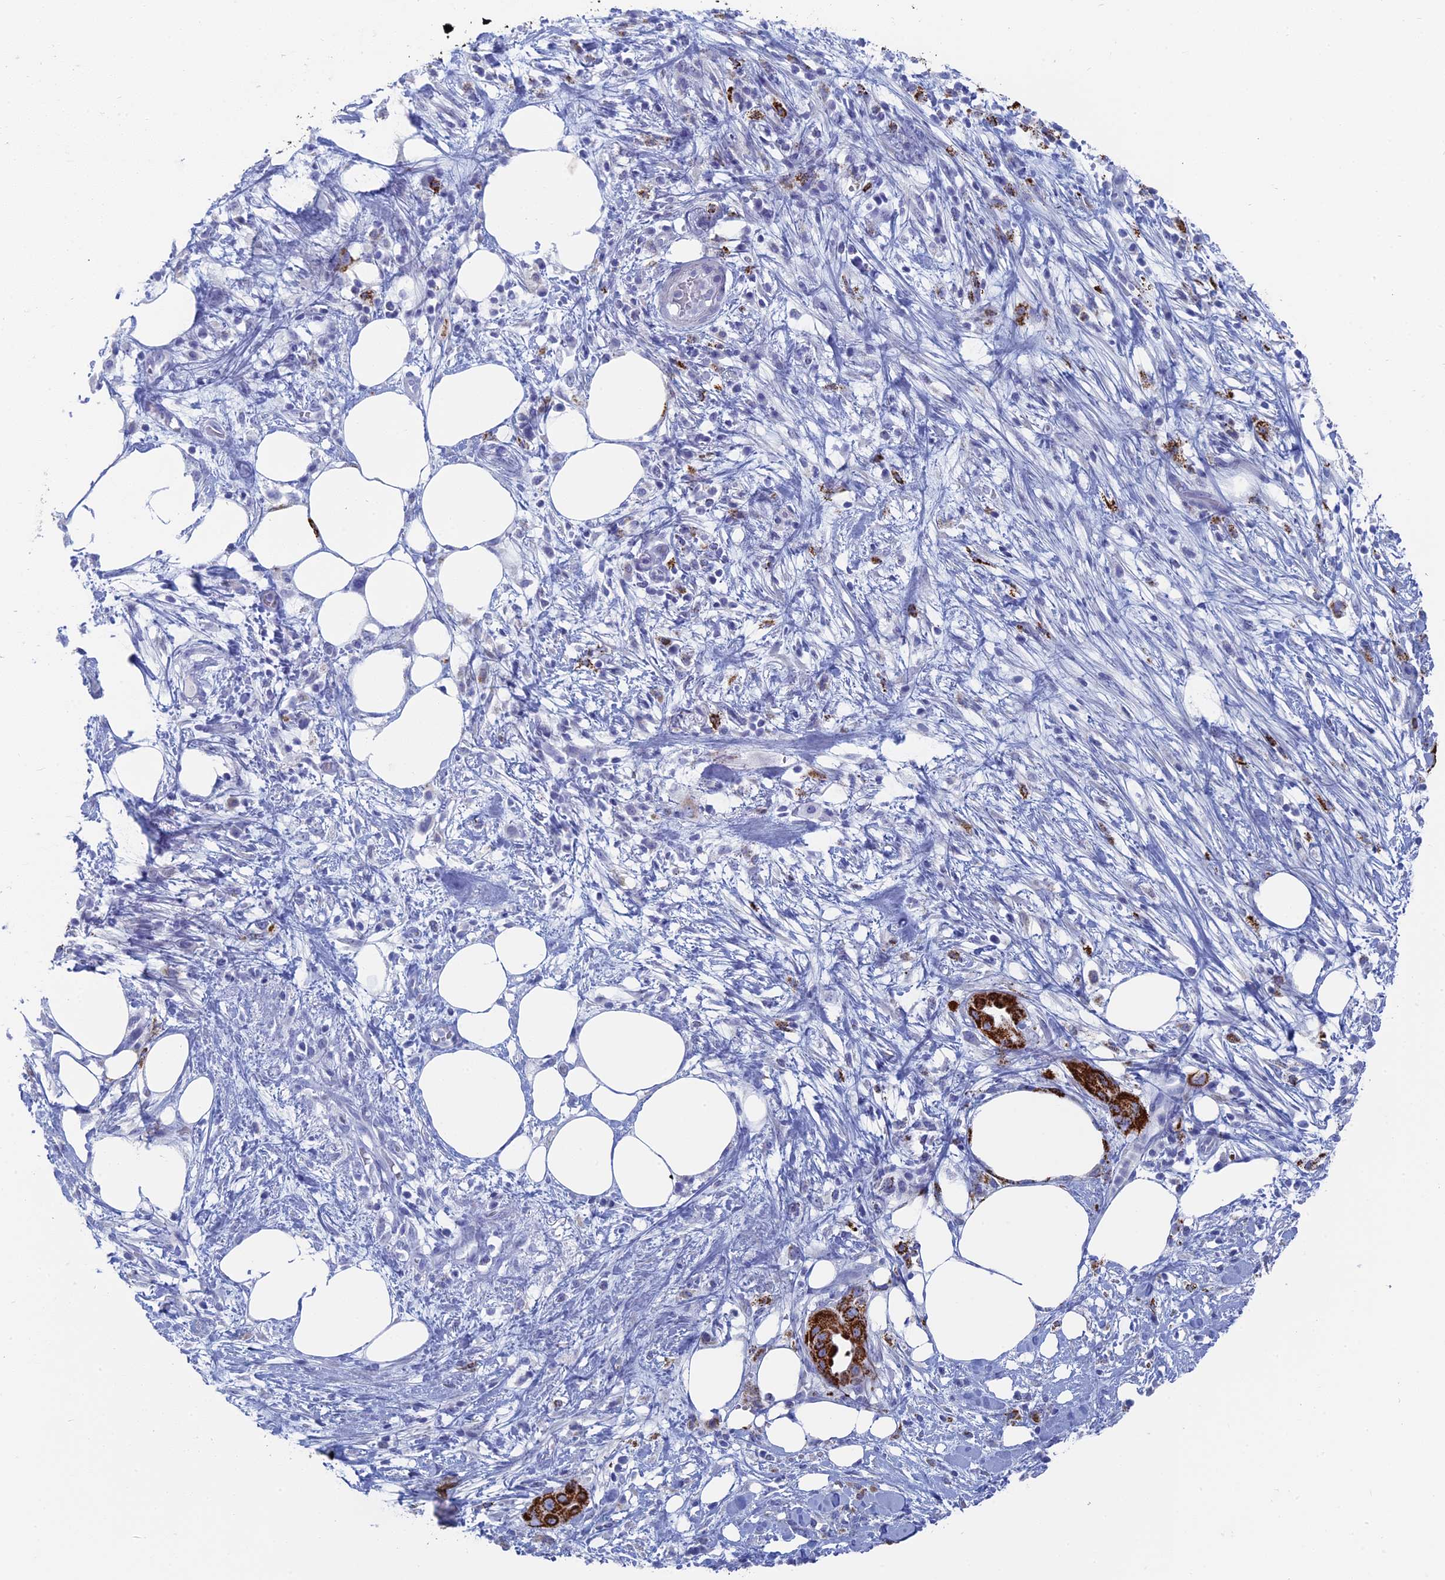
{"staining": {"intensity": "strong", "quantity": ">75%", "location": "cytoplasmic/membranous"}, "tissue": "pancreatic cancer", "cell_type": "Tumor cells", "image_type": "cancer", "snomed": [{"axis": "morphology", "description": "Adenocarcinoma, NOS"}, {"axis": "topography", "description": "Pancreas"}], "caption": "An image showing strong cytoplasmic/membranous staining in about >75% of tumor cells in pancreatic cancer, as visualized by brown immunohistochemical staining.", "gene": "ALMS1", "patient": {"sex": "male", "age": 68}}